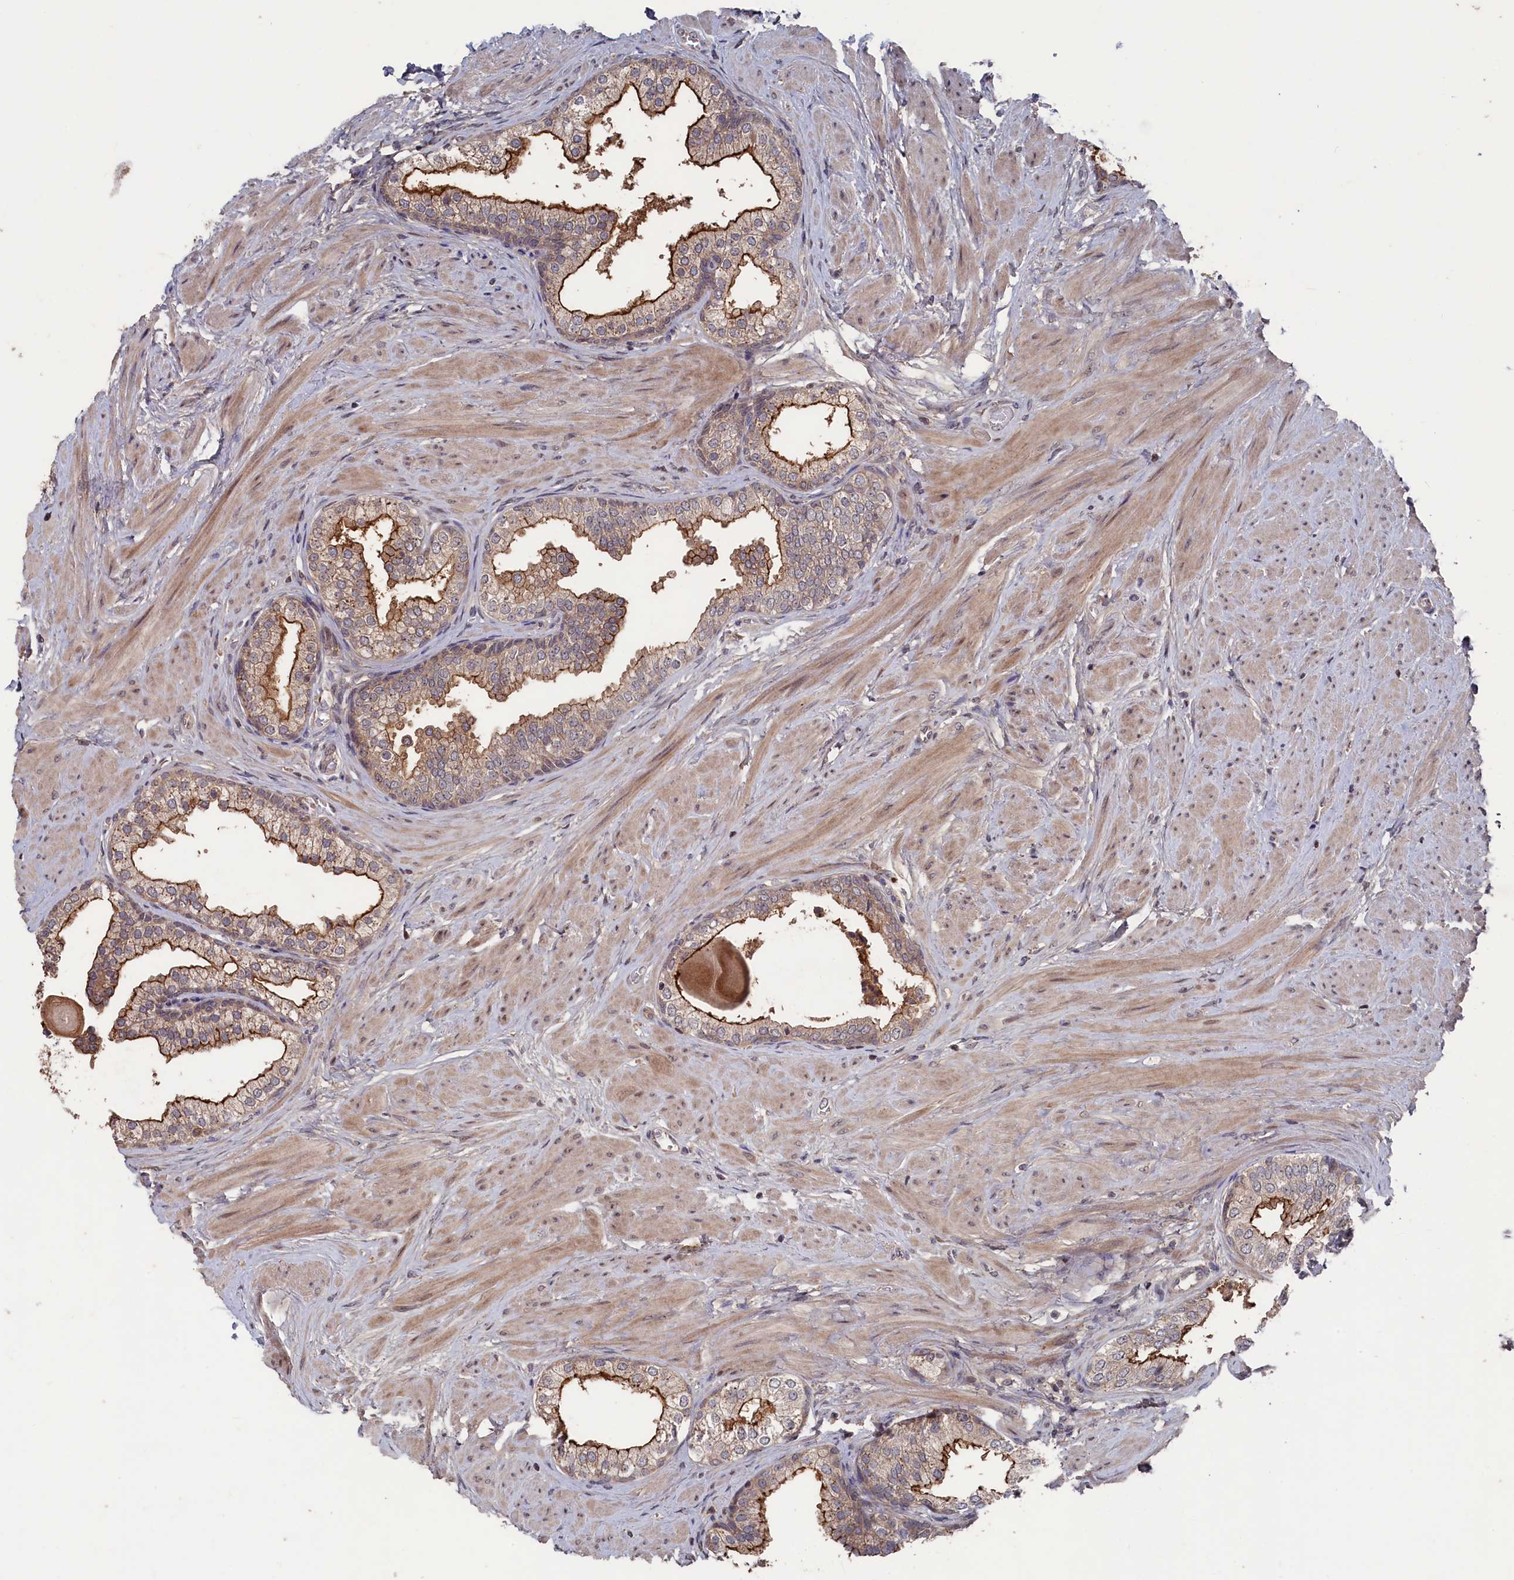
{"staining": {"intensity": "moderate", "quantity": "25%-75%", "location": "cytoplasmic/membranous"}, "tissue": "prostate", "cell_type": "Glandular cells", "image_type": "normal", "snomed": [{"axis": "morphology", "description": "Normal tissue, NOS"}, {"axis": "topography", "description": "Prostate"}], "caption": "Prostate was stained to show a protein in brown. There is medium levels of moderate cytoplasmic/membranous staining in approximately 25%-75% of glandular cells. The protein is shown in brown color, while the nuclei are stained blue.", "gene": "TMC5", "patient": {"sex": "male", "age": 48}}